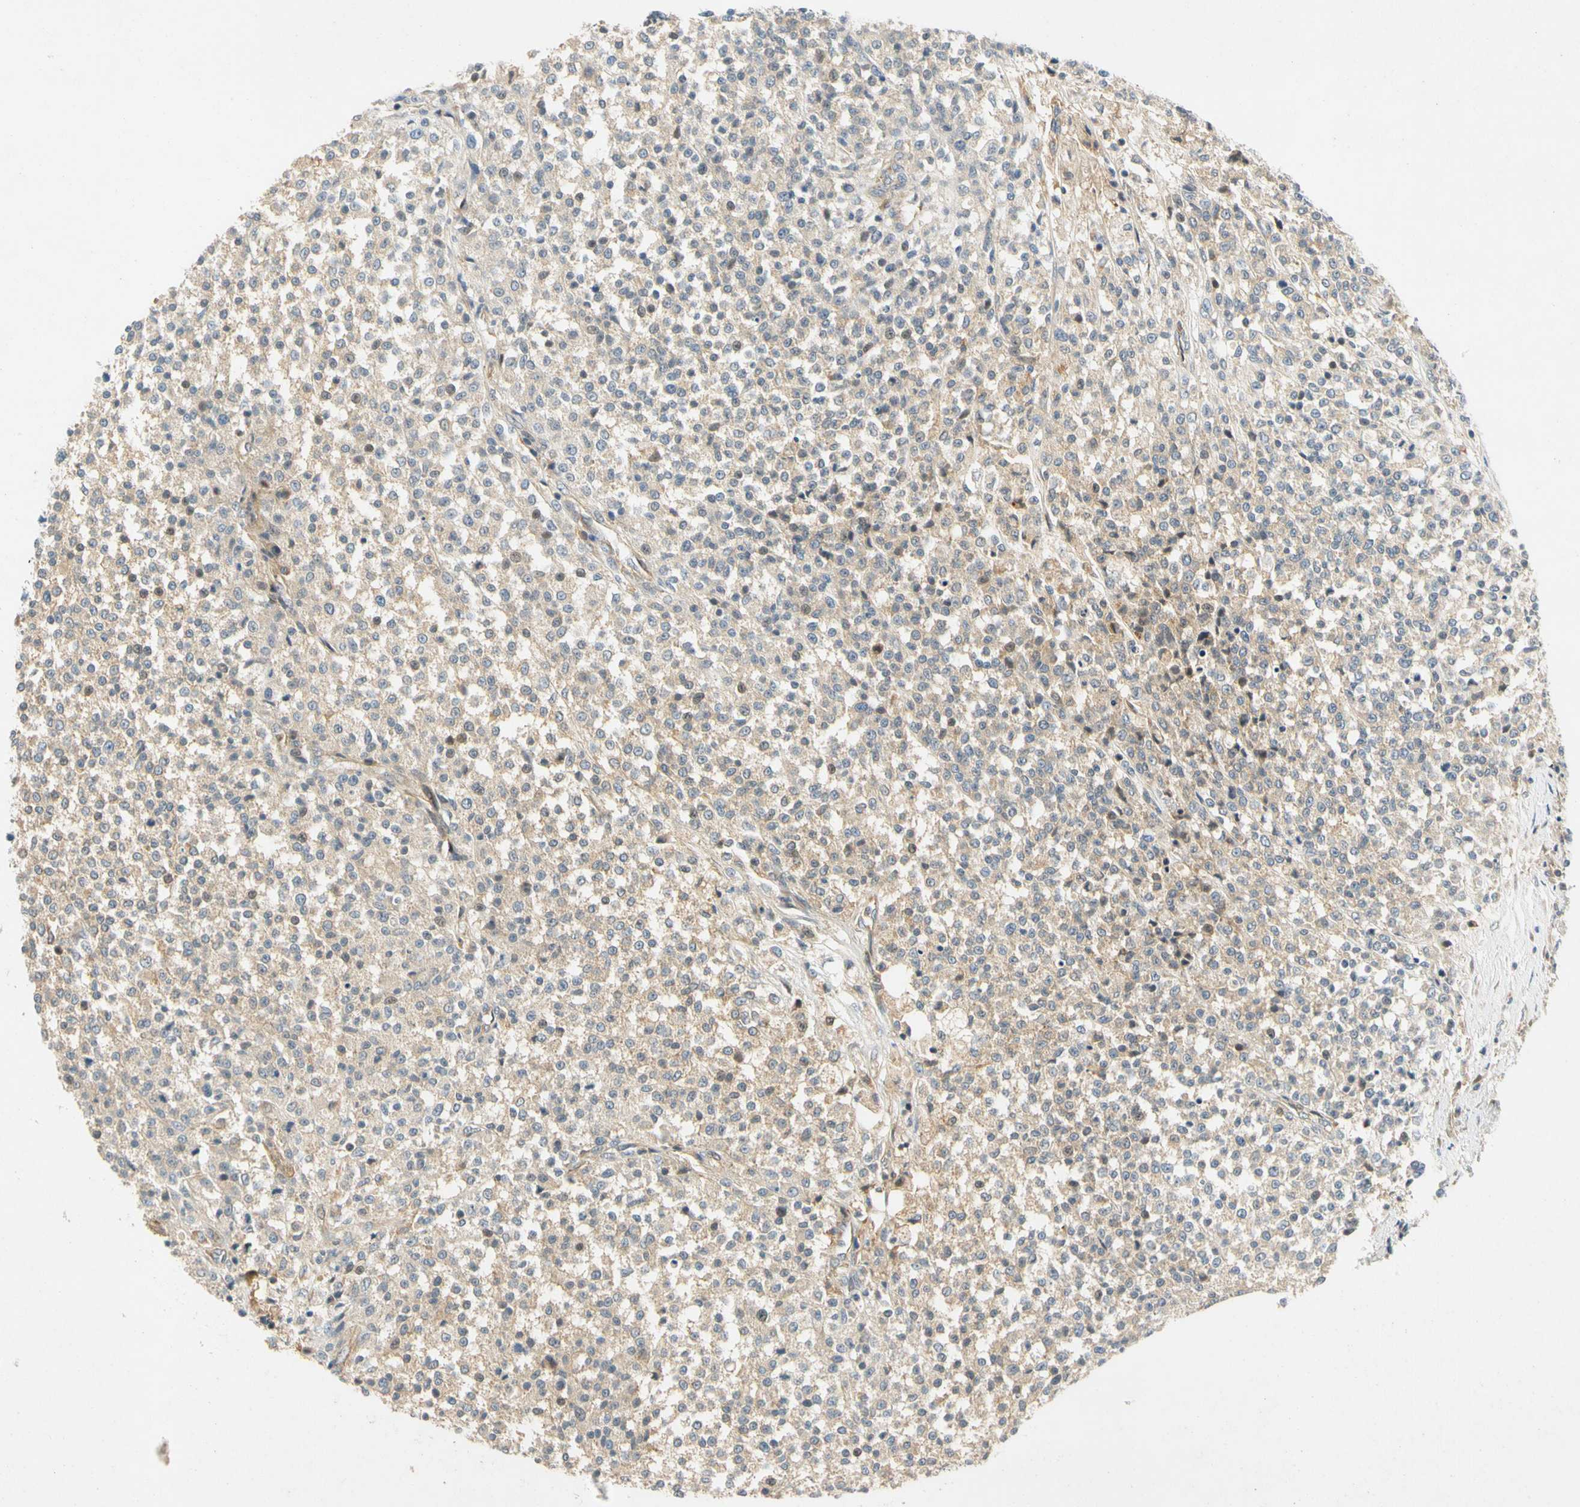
{"staining": {"intensity": "weak", "quantity": ">75%", "location": "cytoplasmic/membranous"}, "tissue": "testis cancer", "cell_type": "Tumor cells", "image_type": "cancer", "snomed": [{"axis": "morphology", "description": "Seminoma, NOS"}, {"axis": "topography", "description": "Testis"}], "caption": "There is low levels of weak cytoplasmic/membranous expression in tumor cells of seminoma (testis), as demonstrated by immunohistochemical staining (brown color).", "gene": "GATD1", "patient": {"sex": "male", "age": 59}}